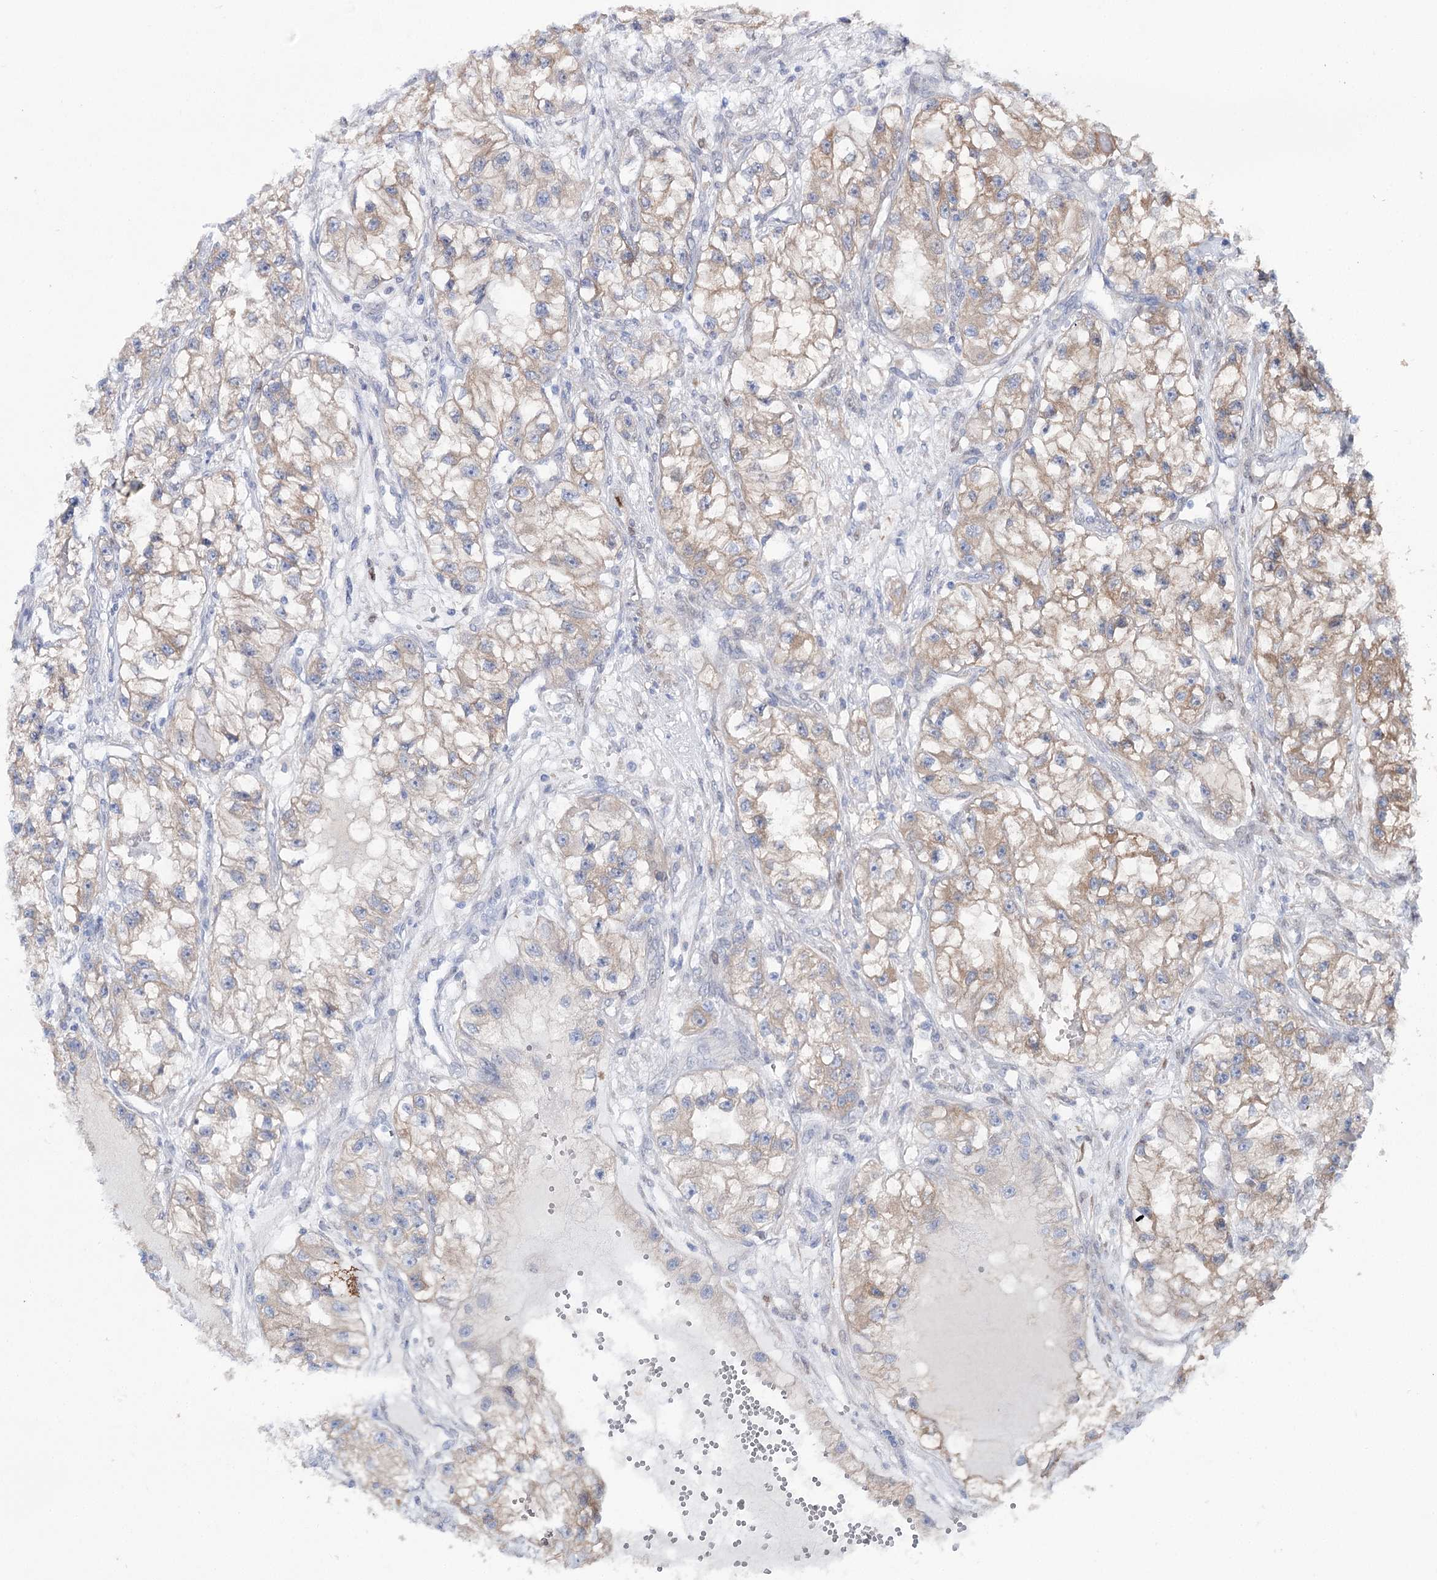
{"staining": {"intensity": "weak", "quantity": "25%-75%", "location": "cytoplasmic/membranous"}, "tissue": "renal cancer", "cell_type": "Tumor cells", "image_type": "cancer", "snomed": [{"axis": "morphology", "description": "Adenocarcinoma, NOS"}, {"axis": "topography", "description": "Kidney"}], "caption": "A brown stain labels weak cytoplasmic/membranous staining of a protein in human renal cancer (adenocarcinoma) tumor cells.", "gene": "UGDH", "patient": {"sex": "female", "age": 57}}